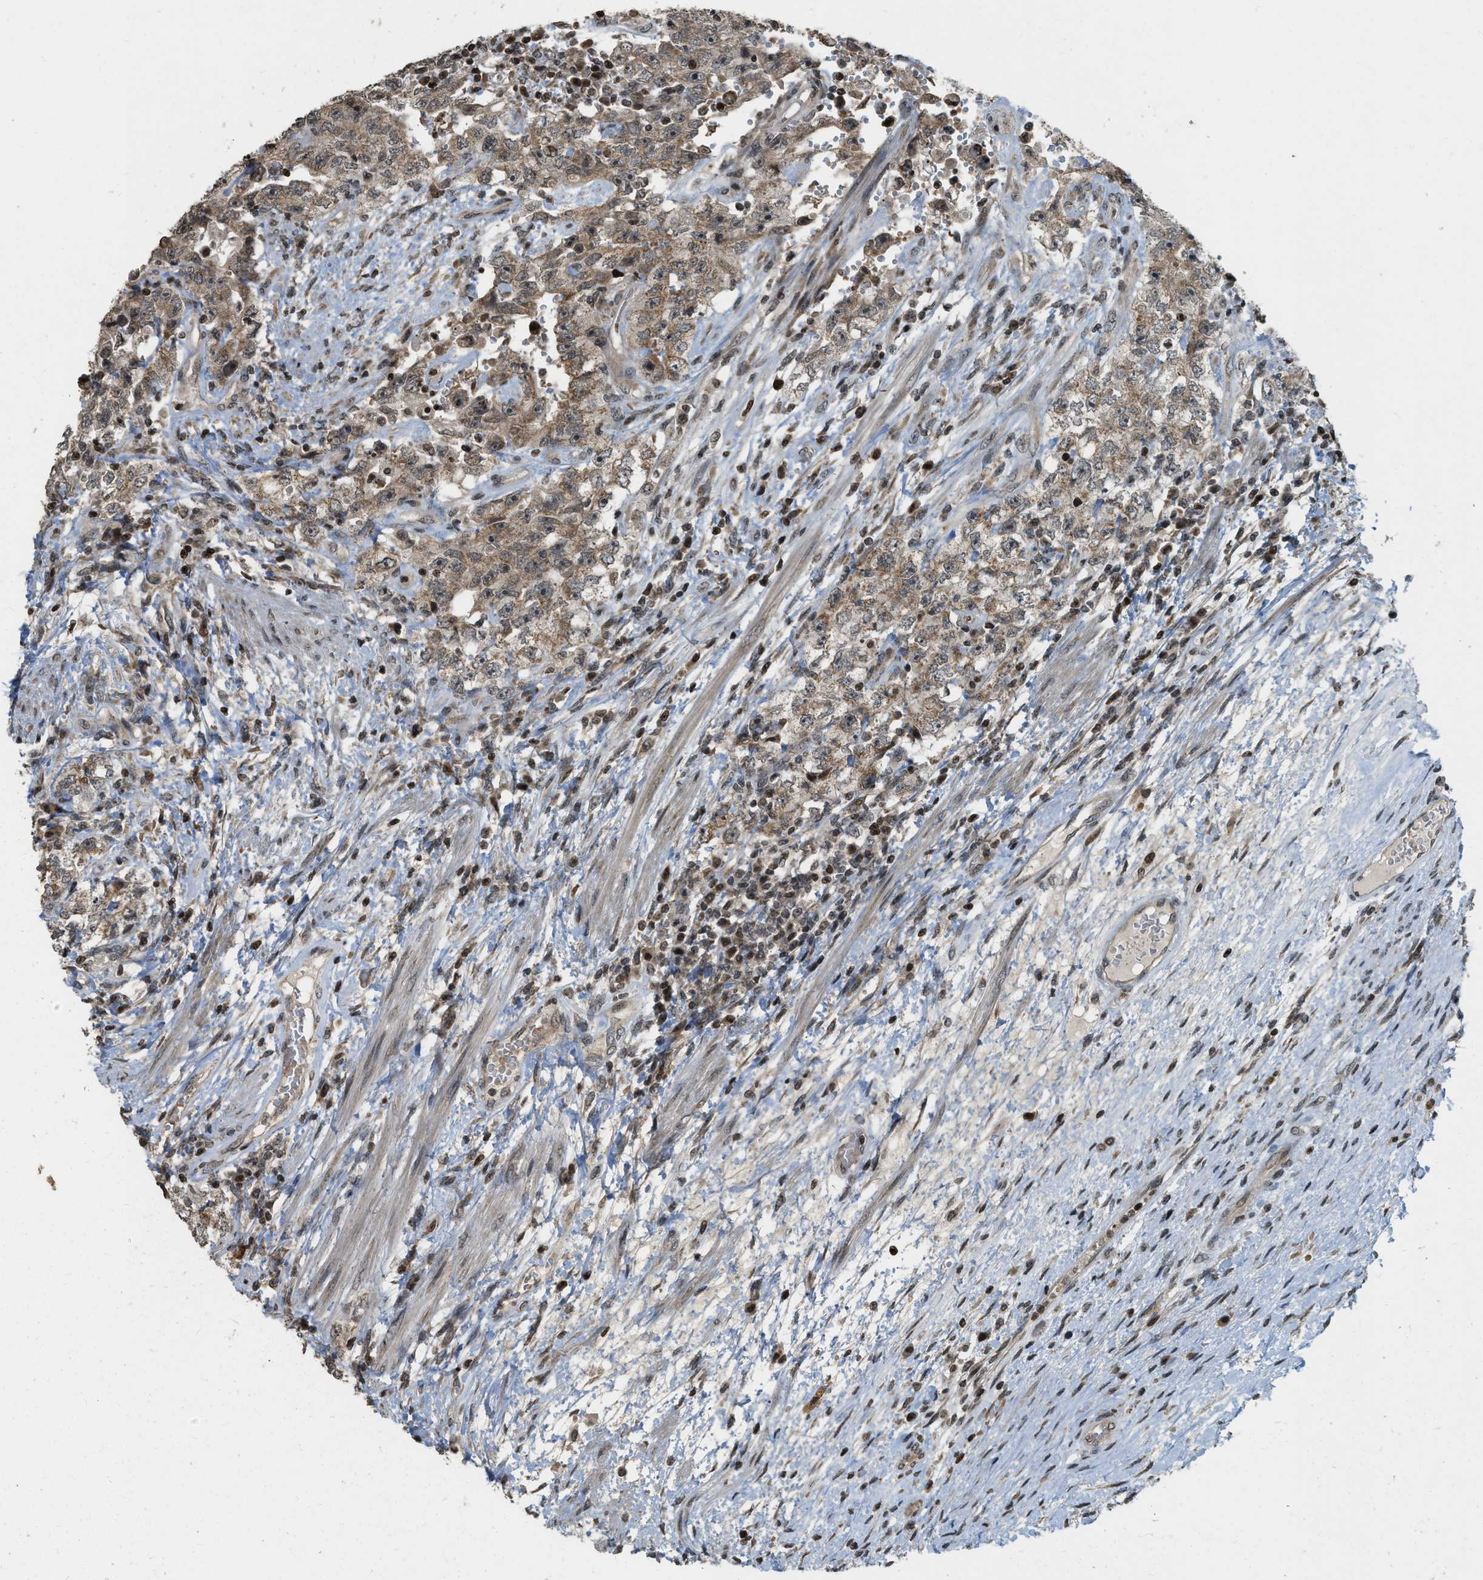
{"staining": {"intensity": "moderate", "quantity": ">75%", "location": "cytoplasmic/membranous,nuclear"}, "tissue": "testis cancer", "cell_type": "Tumor cells", "image_type": "cancer", "snomed": [{"axis": "morphology", "description": "Carcinoma, Embryonal, NOS"}, {"axis": "topography", "description": "Testis"}], "caption": "IHC photomicrograph of human testis cancer stained for a protein (brown), which demonstrates medium levels of moderate cytoplasmic/membranous and nuclear expression in about >75% of tumor cells.", "gene": "SIAH1", "patient": {"sex": "male", "age": 26}}